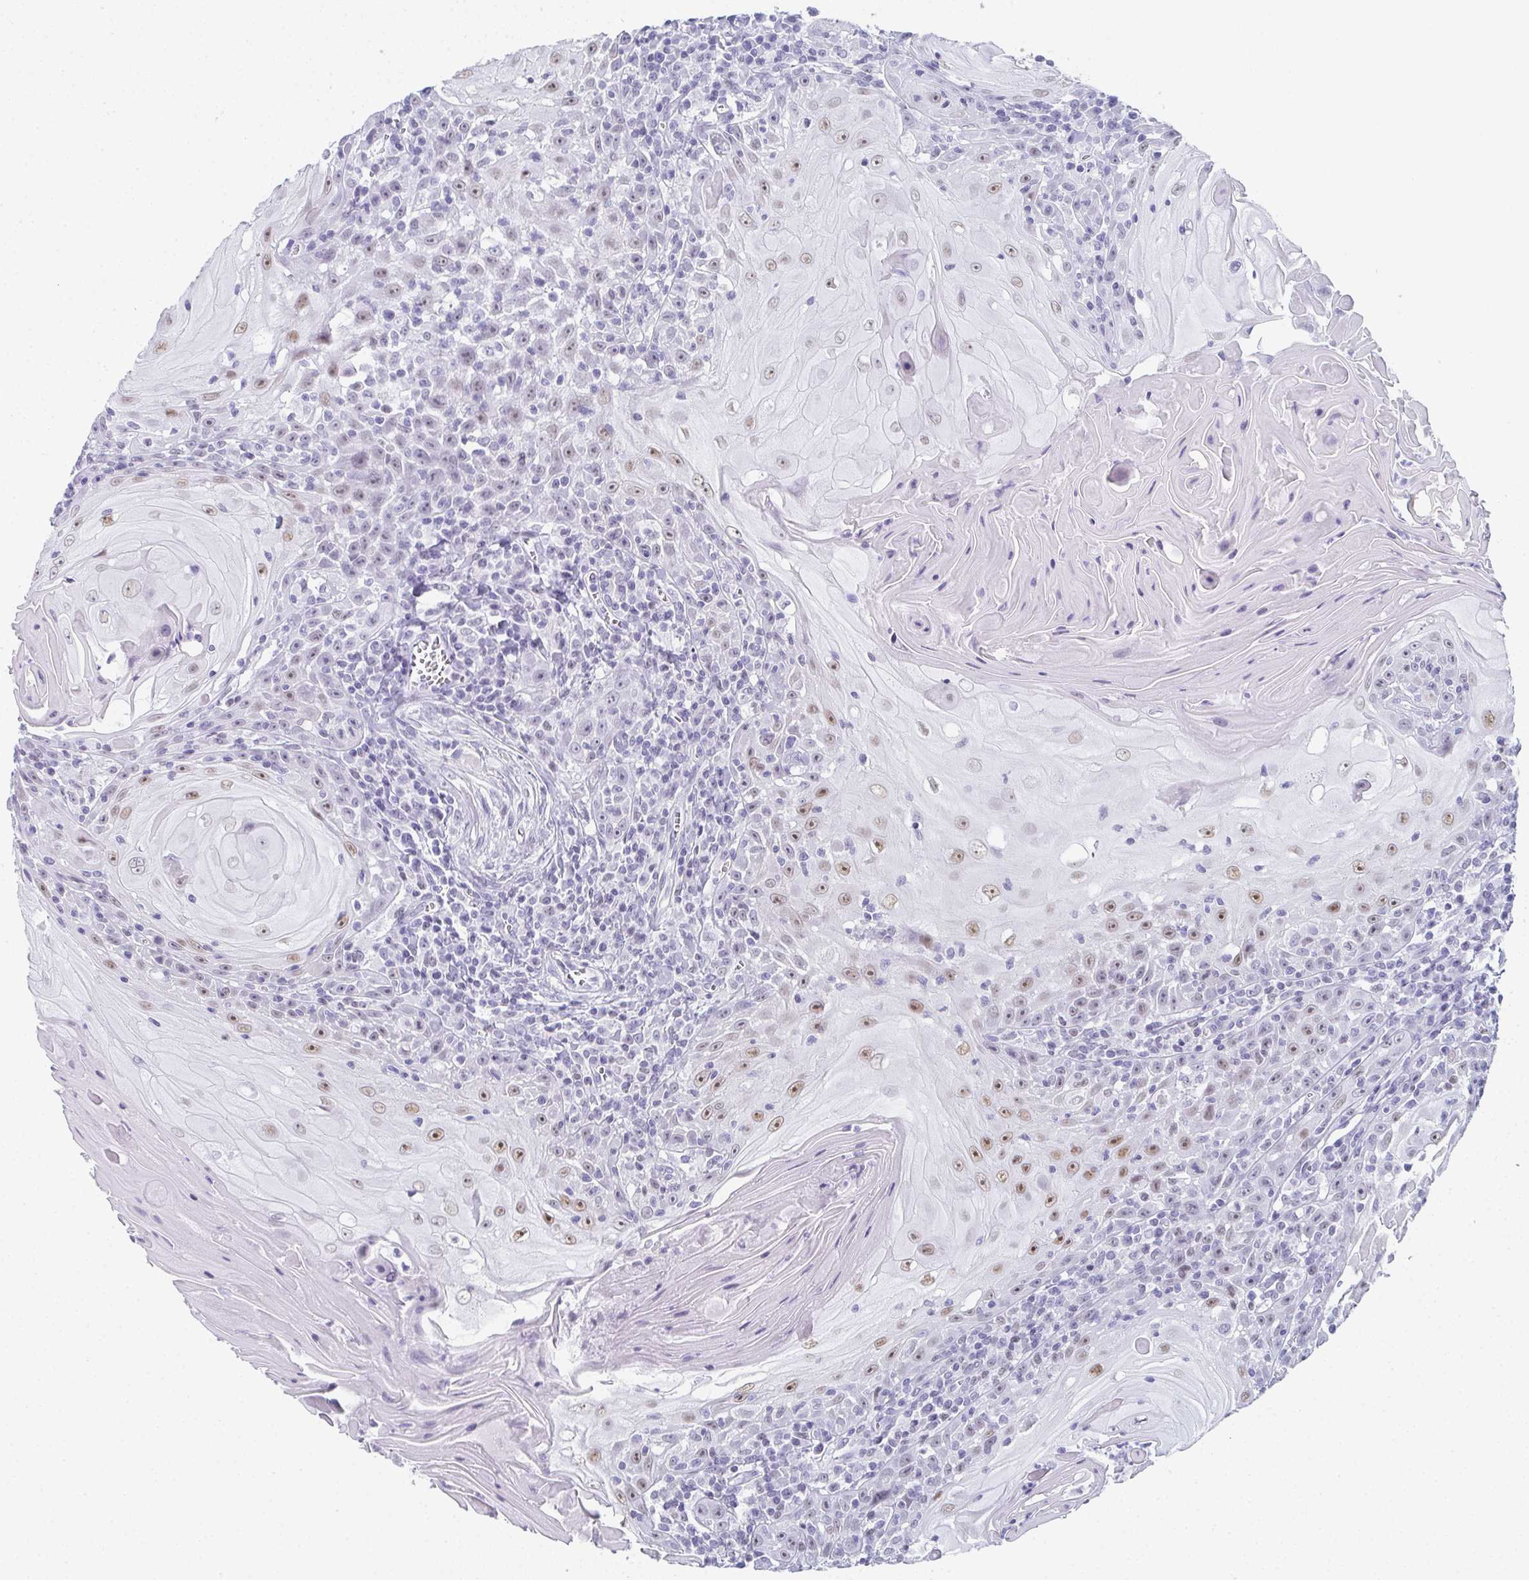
{"staining": {"intensity": "moderate", "quantity": "25%-75%", "location": "nuclear"}, "tissue": "head and neck cancer", "cell_type": "Tumor cells", "image_type": "cancer", "snomed": [{"axis": "morphology", "description": "Squamous cell carcinoma, NOS"}, {"axis": "topography", "description": "Head-Neck"}], "caption": "The micrograph exhibits a brown stain indicating the presence of a protein in the nuclear of tumor cells in head and neck cancer.", "gene": "PYCR3", "patient": {"sex": "male", "age": 52}}